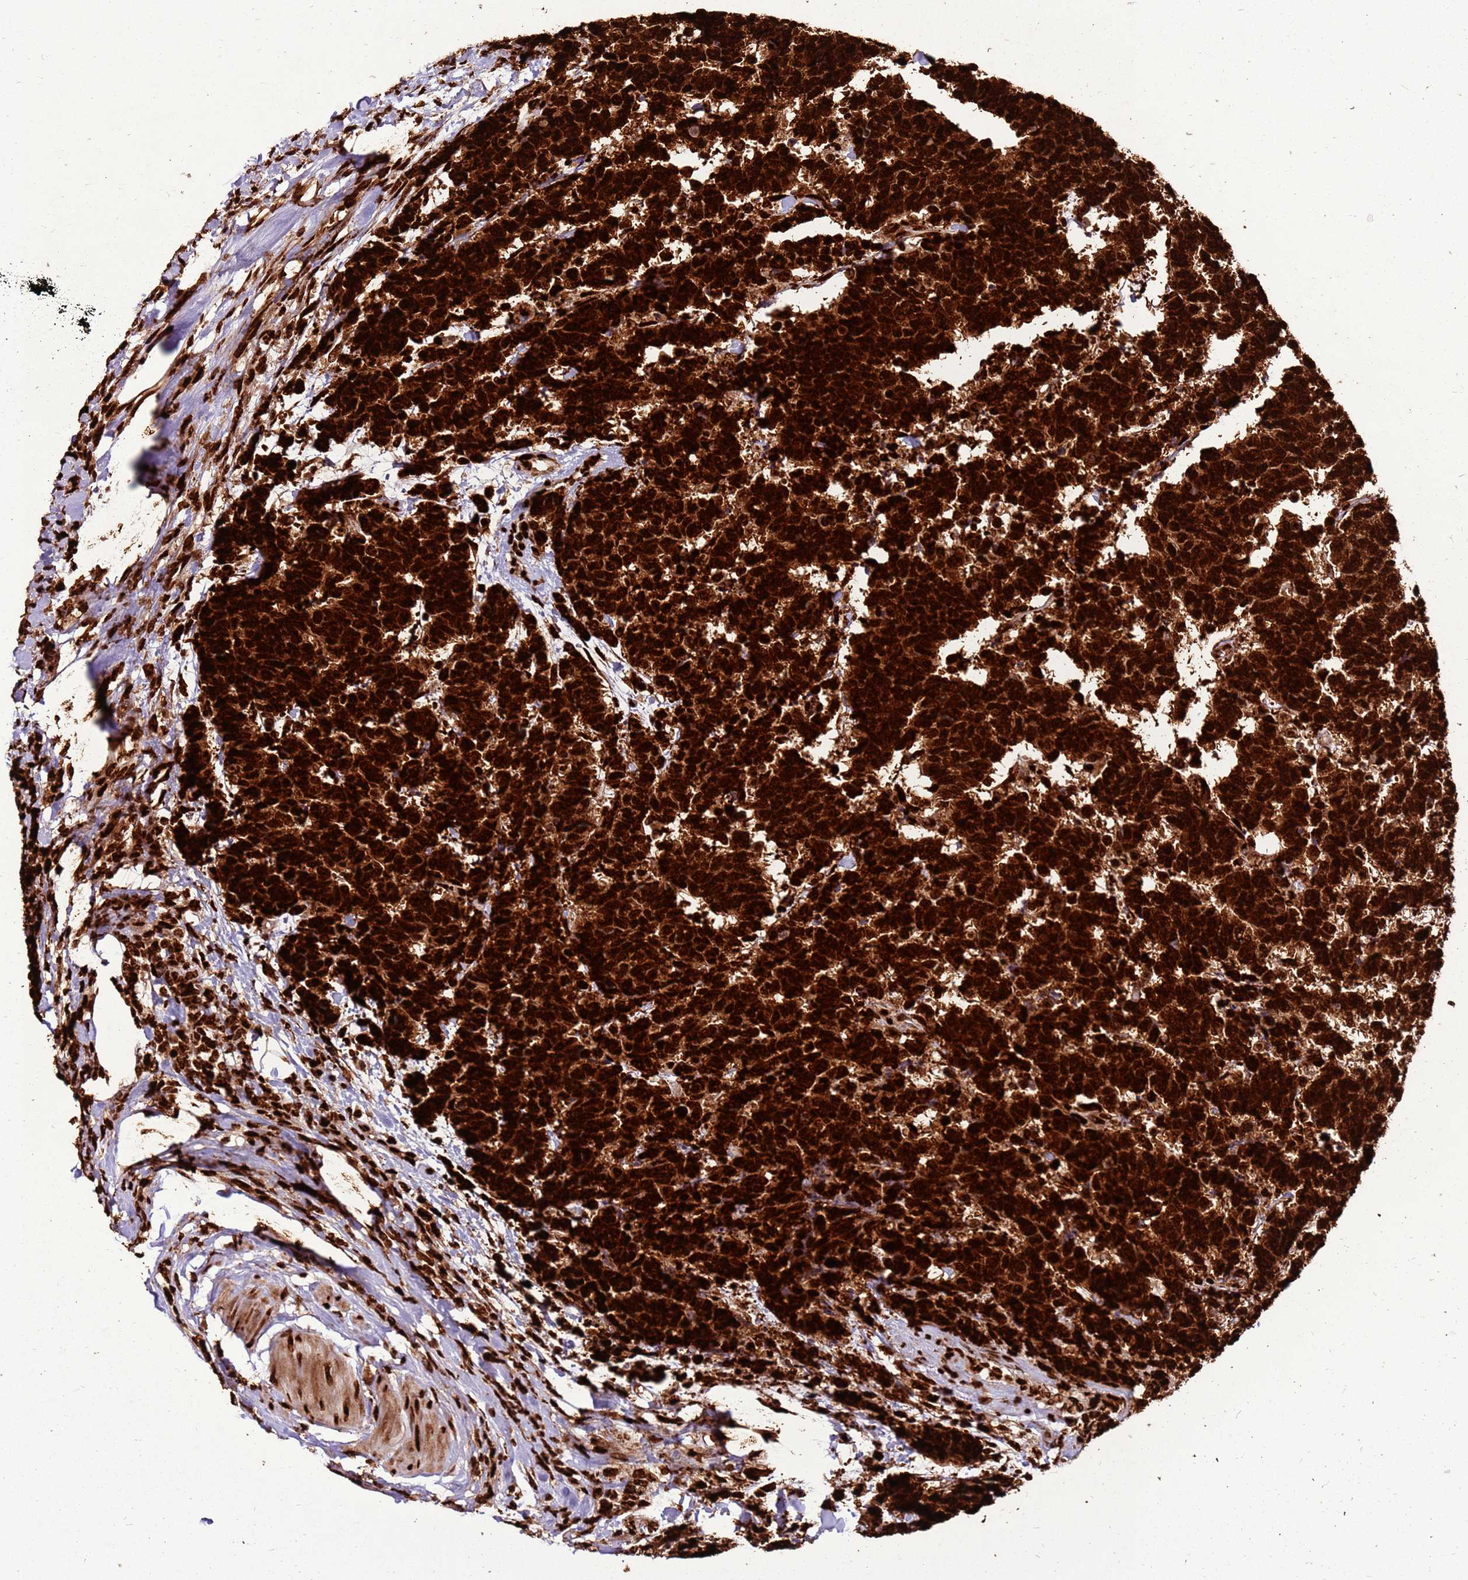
{"staining": {"intensity": "strong", "quantity": ">75%", "location": "nuclear"}, "tissue": "carcinoid", "cell_type": "Tumor cells", "image_type": "cancer", "snomed": [{"axis": "morphology", "description": "Carcinoma, NOS"}, {"axis": "morphology", "description": "Carcinoid, malignant, NOS"}, {"axis": "topography", "description": "Urinary bladder"}], "caption": "Immunohistochemistry (IHC) (DAB) staining of human carcinoid (malignant) demonstrates strong nuclear protein positivity in about >75% of tumor cells.", "gene": "HNRNPAB", "patient": {"sex": "male", "age": 57}}